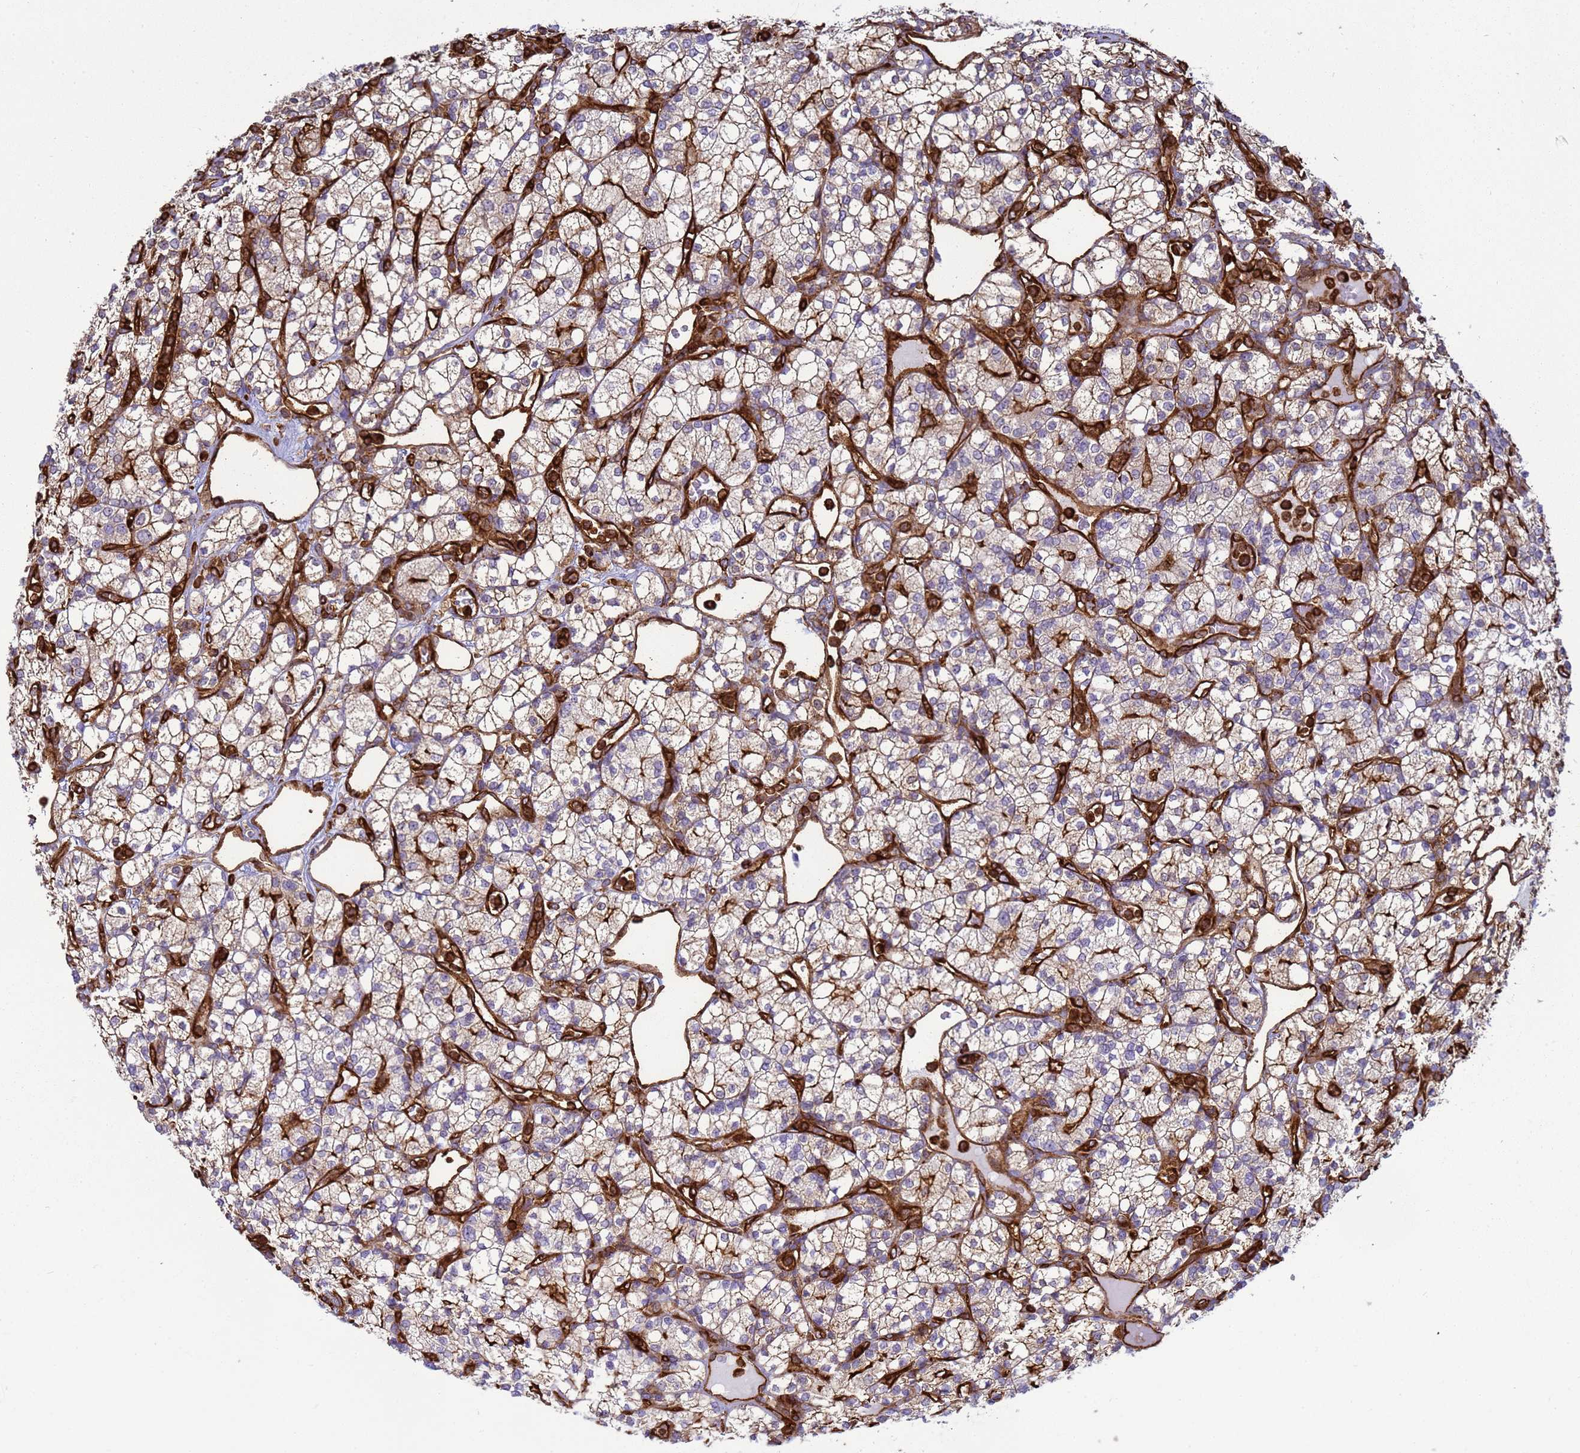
{"staining": {"intensity": "weak", "quantity": "25%-75%", "location": "cytoplasmic/membranous"}, "tissue": "renal cancer", "cell_type": "Tumor cells", "image_type": "cancer", "snomed": [{"axis": "morphology", "description": "Adenocarcinoma, NOS"}, {"axis": "topography", "description": "Kidney"}], "caption": "Adenocarcinoma (renal) stained with IHC displays weak cytoplasmic/membranous positivity in about 25%-75% of tumor cells.", "gene": "ZBTB8OS", "patient": {"sex": "male", "age": 77}}